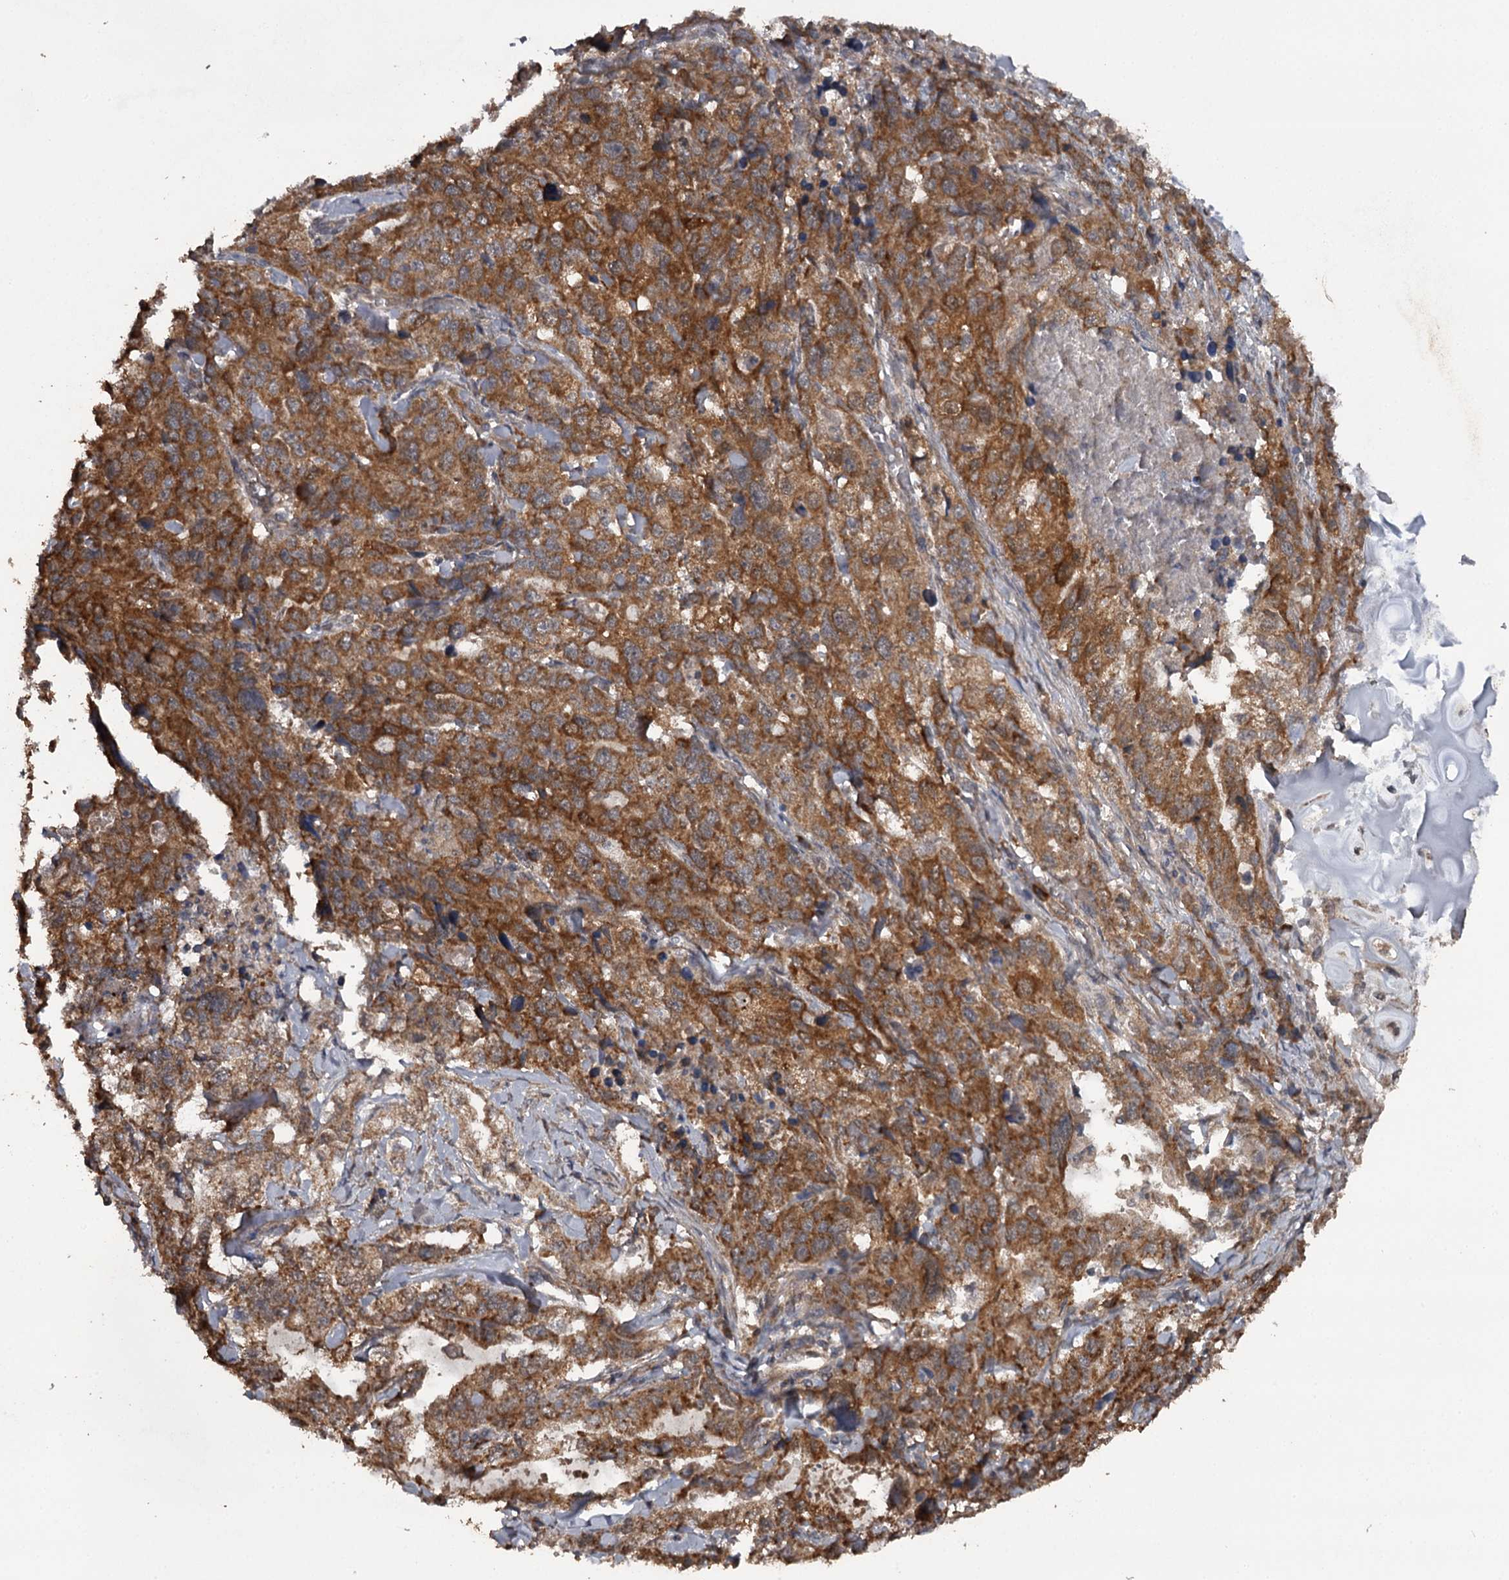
{"staining": {"intensity": "strong", "quantity": ">75%", "location": "cytoplasmic/membranous"}, "tissue": "lung cancer", "cell_type": "Tumor cells", "image_type": "cancer", "snomed": [{"axis": "morphology", "description": "Adenocarcinoma, NOS"}, {"axis": "topography", "description": "Lung"}], "caption": "Tumor cells show strong cytoplasmic/membranous expression in about >75% of cells in adenocarcinoma (lung).", "gene": "WIPI1", "patient": {"sex": "female", "age": 51}}